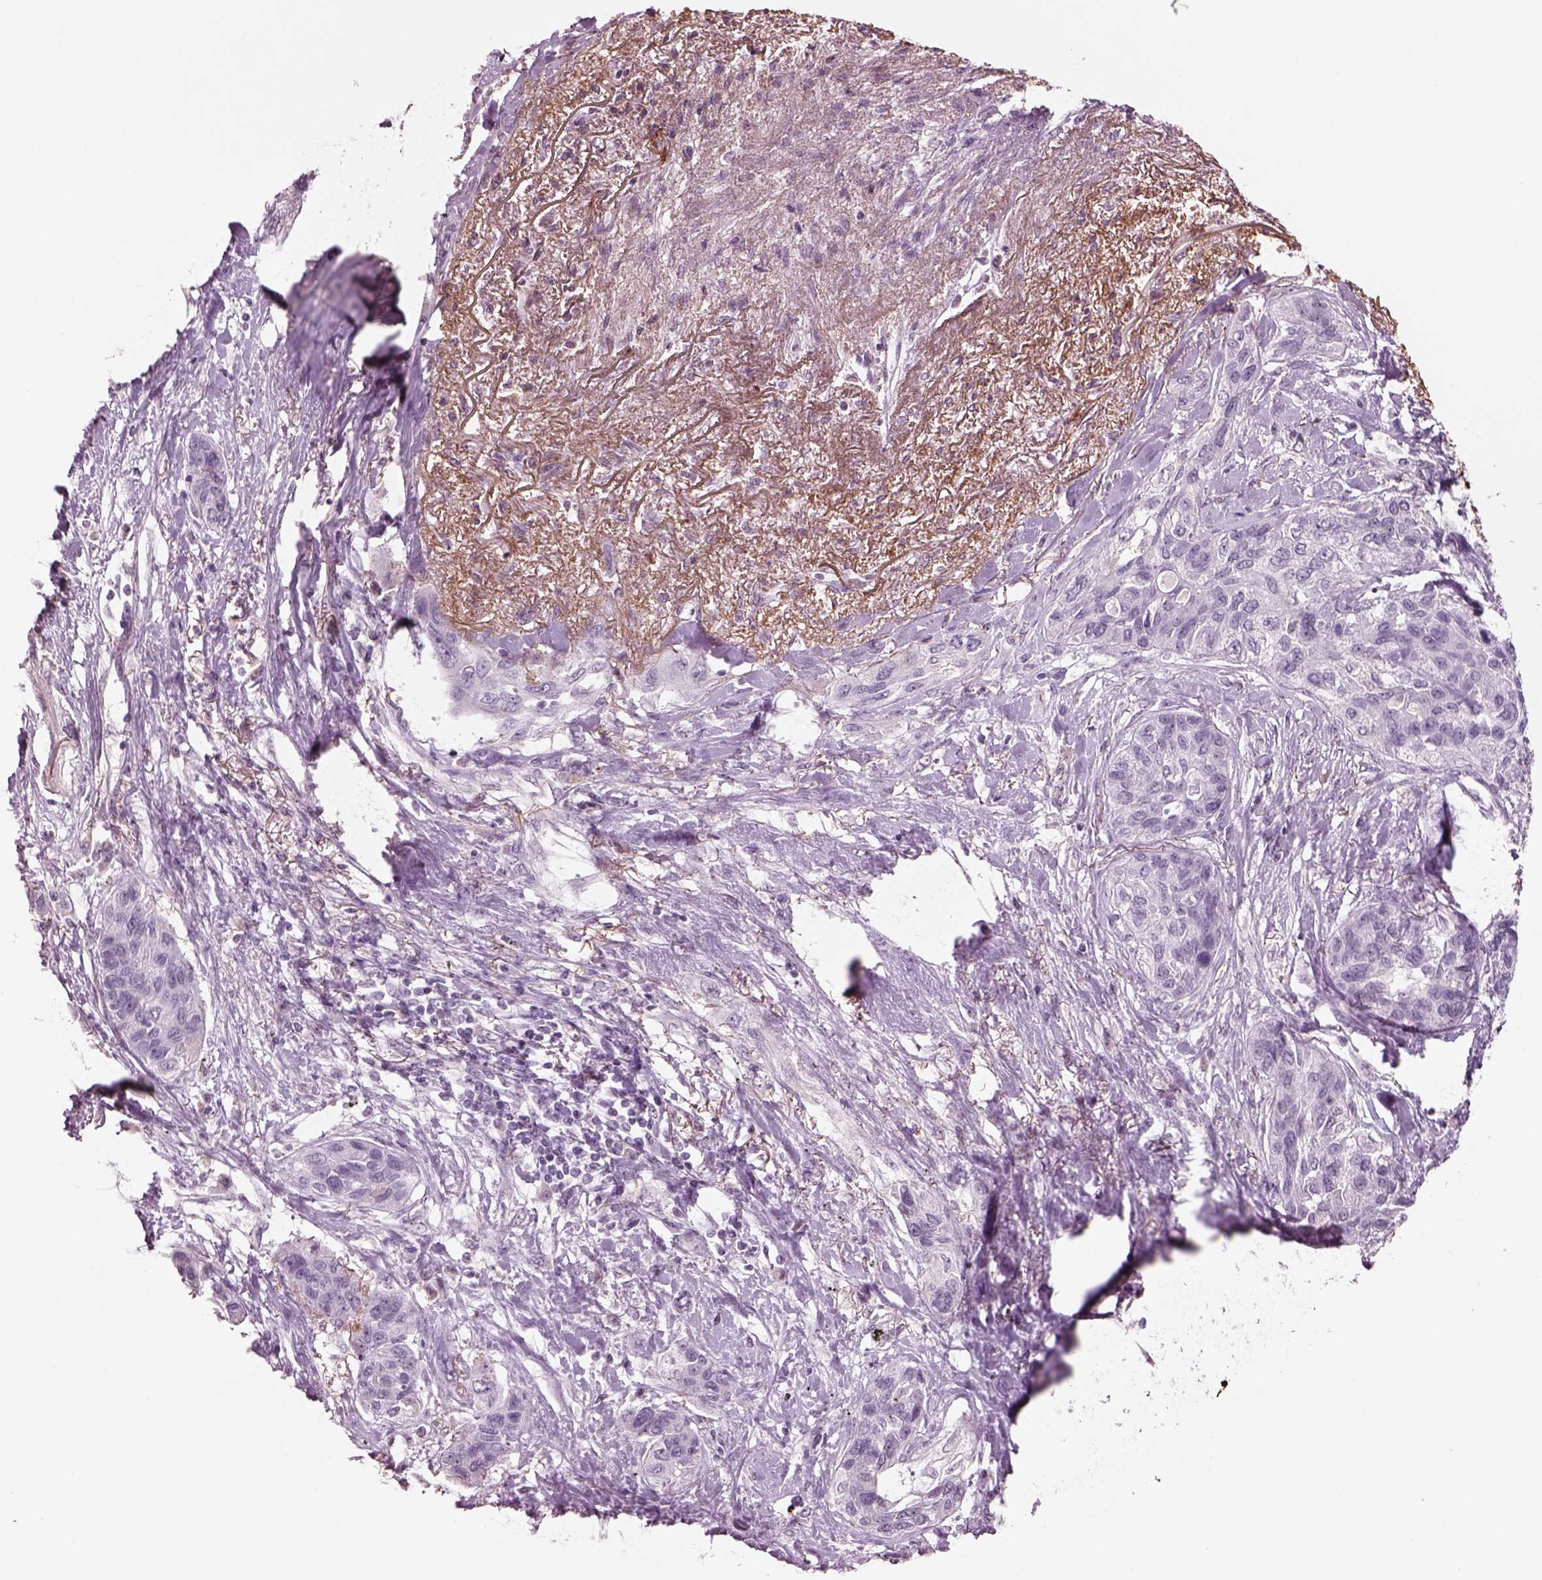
{"staining": {"intensity": "negative", "quantity": "none", "location": "none"}, "tissue": "lung cancer", "cell_type": "Tumor cells", "image_type": "cancer", "snomed": [{"axis": "morphology", "description": "Squamous cell carcinoma, NOS"}, {"axis": "topography", "description": "Lung"}], "caption": "There is no significant staining in tumor cells of lung squamous cell carcinoma. Brightfield microscopy of immunohistochemistry stained with DAB (3,3'-diaminobenzidine) (brown) and hematoxylin (blue), captured at high magnification.", "gene": "SEPHS1", "patient": {"sex": "female", "age": 70}}